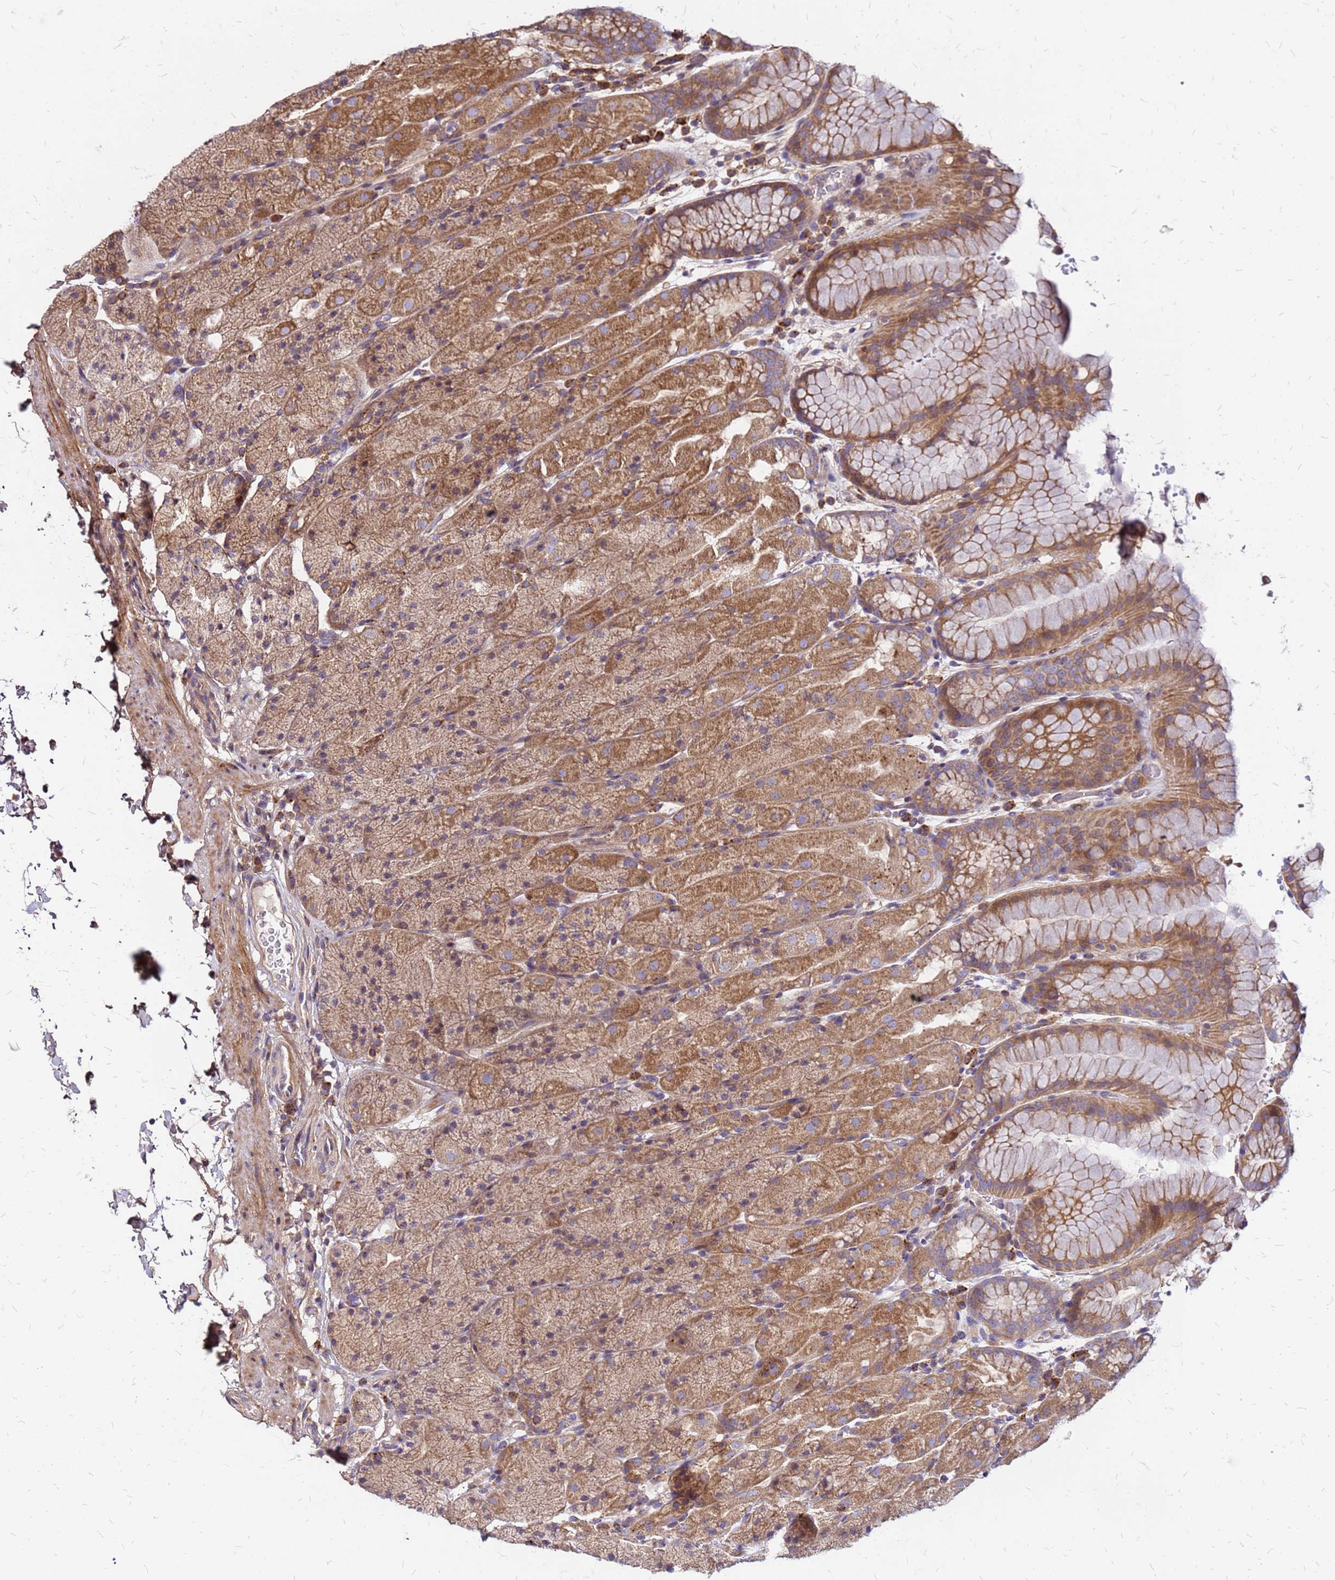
{"staining": {"intensity": "moderate", "quantity": ">75%", "location": "cytoplasmic/membranous"}, "tissue": "stomach", "cell_type": "Glandular cells", "image_type": "normal", "snomed": [{"axis": "morphology", "description": "Normal tissue, NOS"}, {"axis": "topography", "description": "Stomach, upper"}, {"axis": "topography", "description": "Stomach, lower"}], "caption": "IHC of normal human stomach demonstrates medium levels of moderate cytoplasmic/membranous expression in about >75% of glandular cells.", "gene": "CYBC1", "patient": {"sex": "male", "age": 67}}